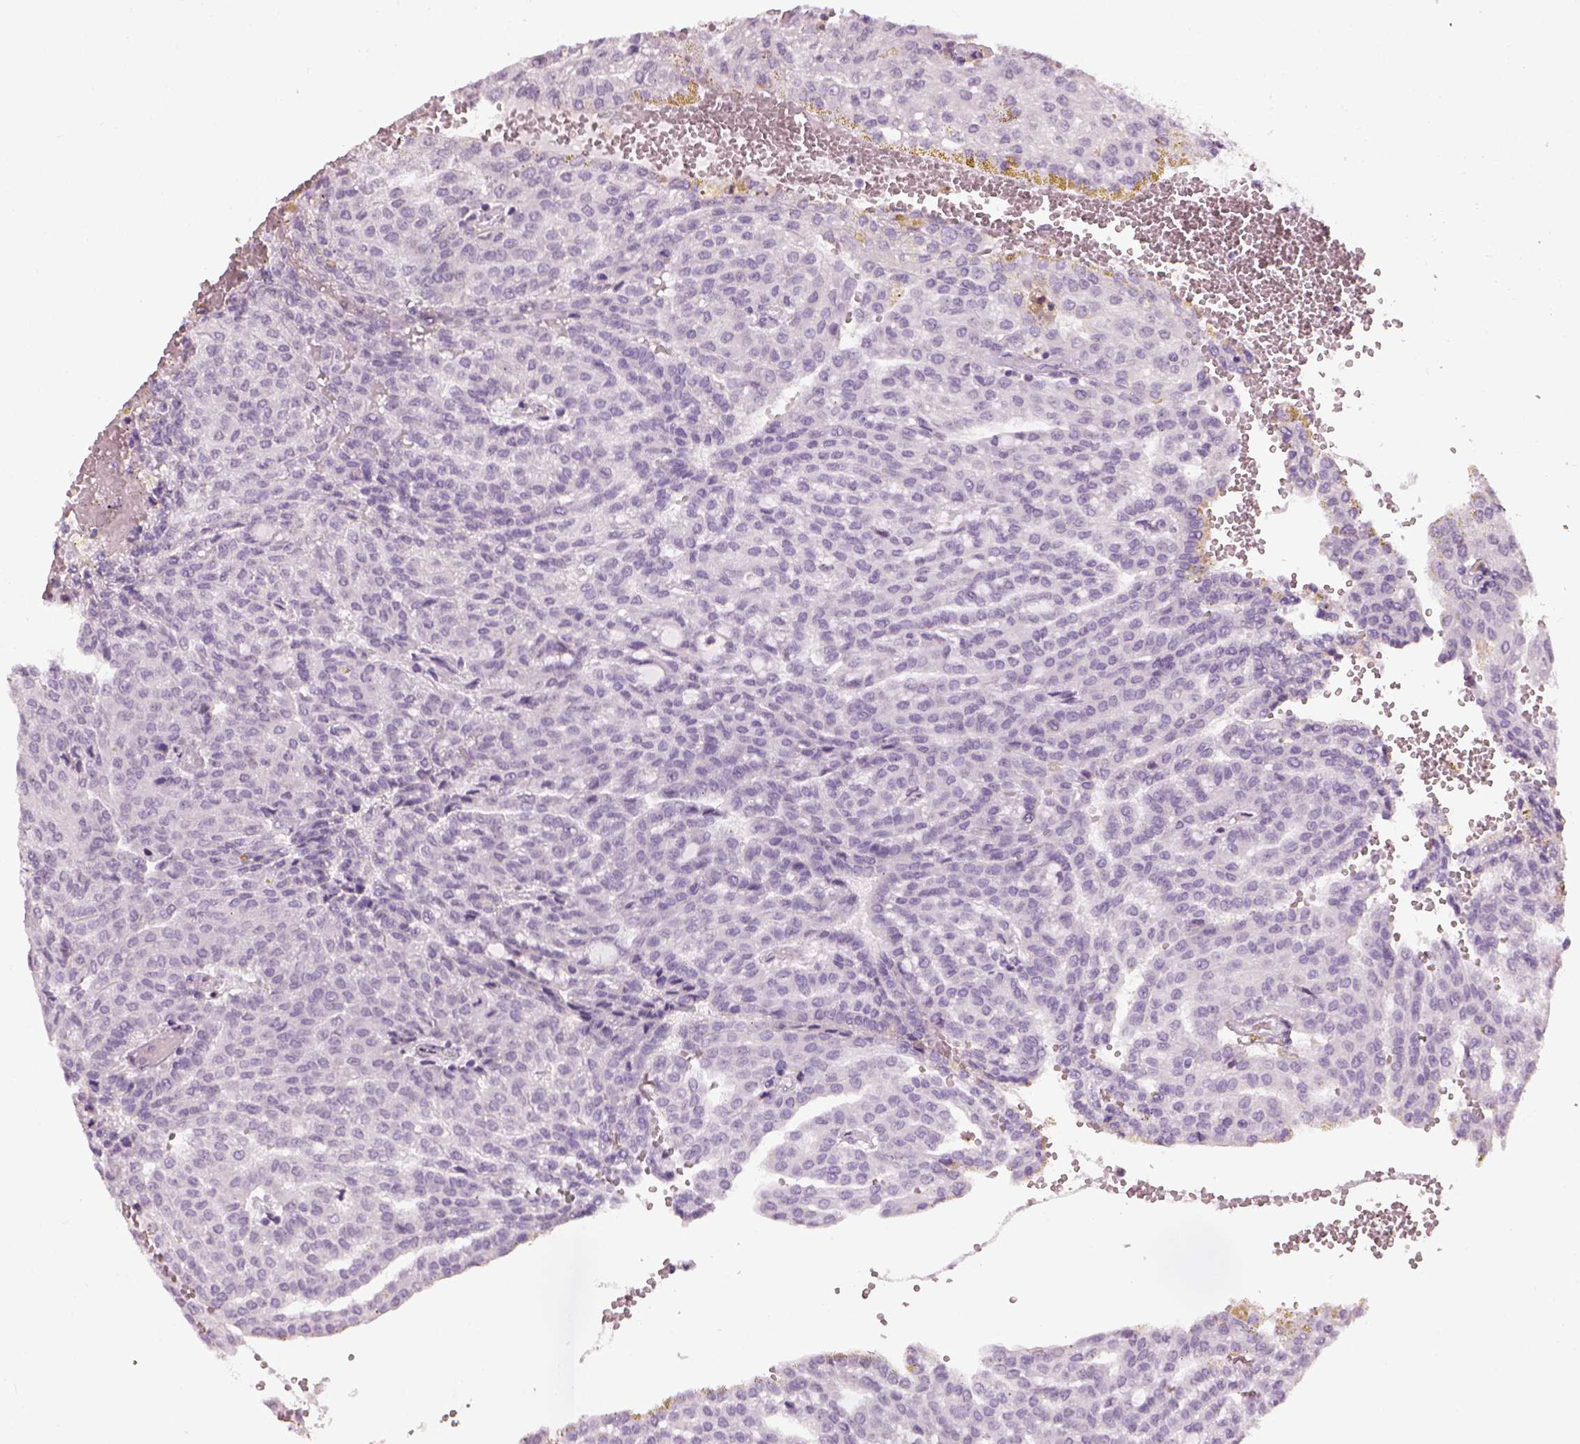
{"staining": {"intensity": "negative", "quantity": "none", "location": "none"}, "tissue": "renal cancer", "cell_type": "Tumor cells", "image_type": "cancer", "snomed": [{"axis": "morphology", "description": "Adenocarcinoma, NOS"}, {"axis": "topography", "description": "Kidney"}], "caption": "A histopathology image of renal cancer stained for a protein shows no brown staining in tumor cells.", "gene": "TH", "patient": {"sex": "male", "age": 63}}